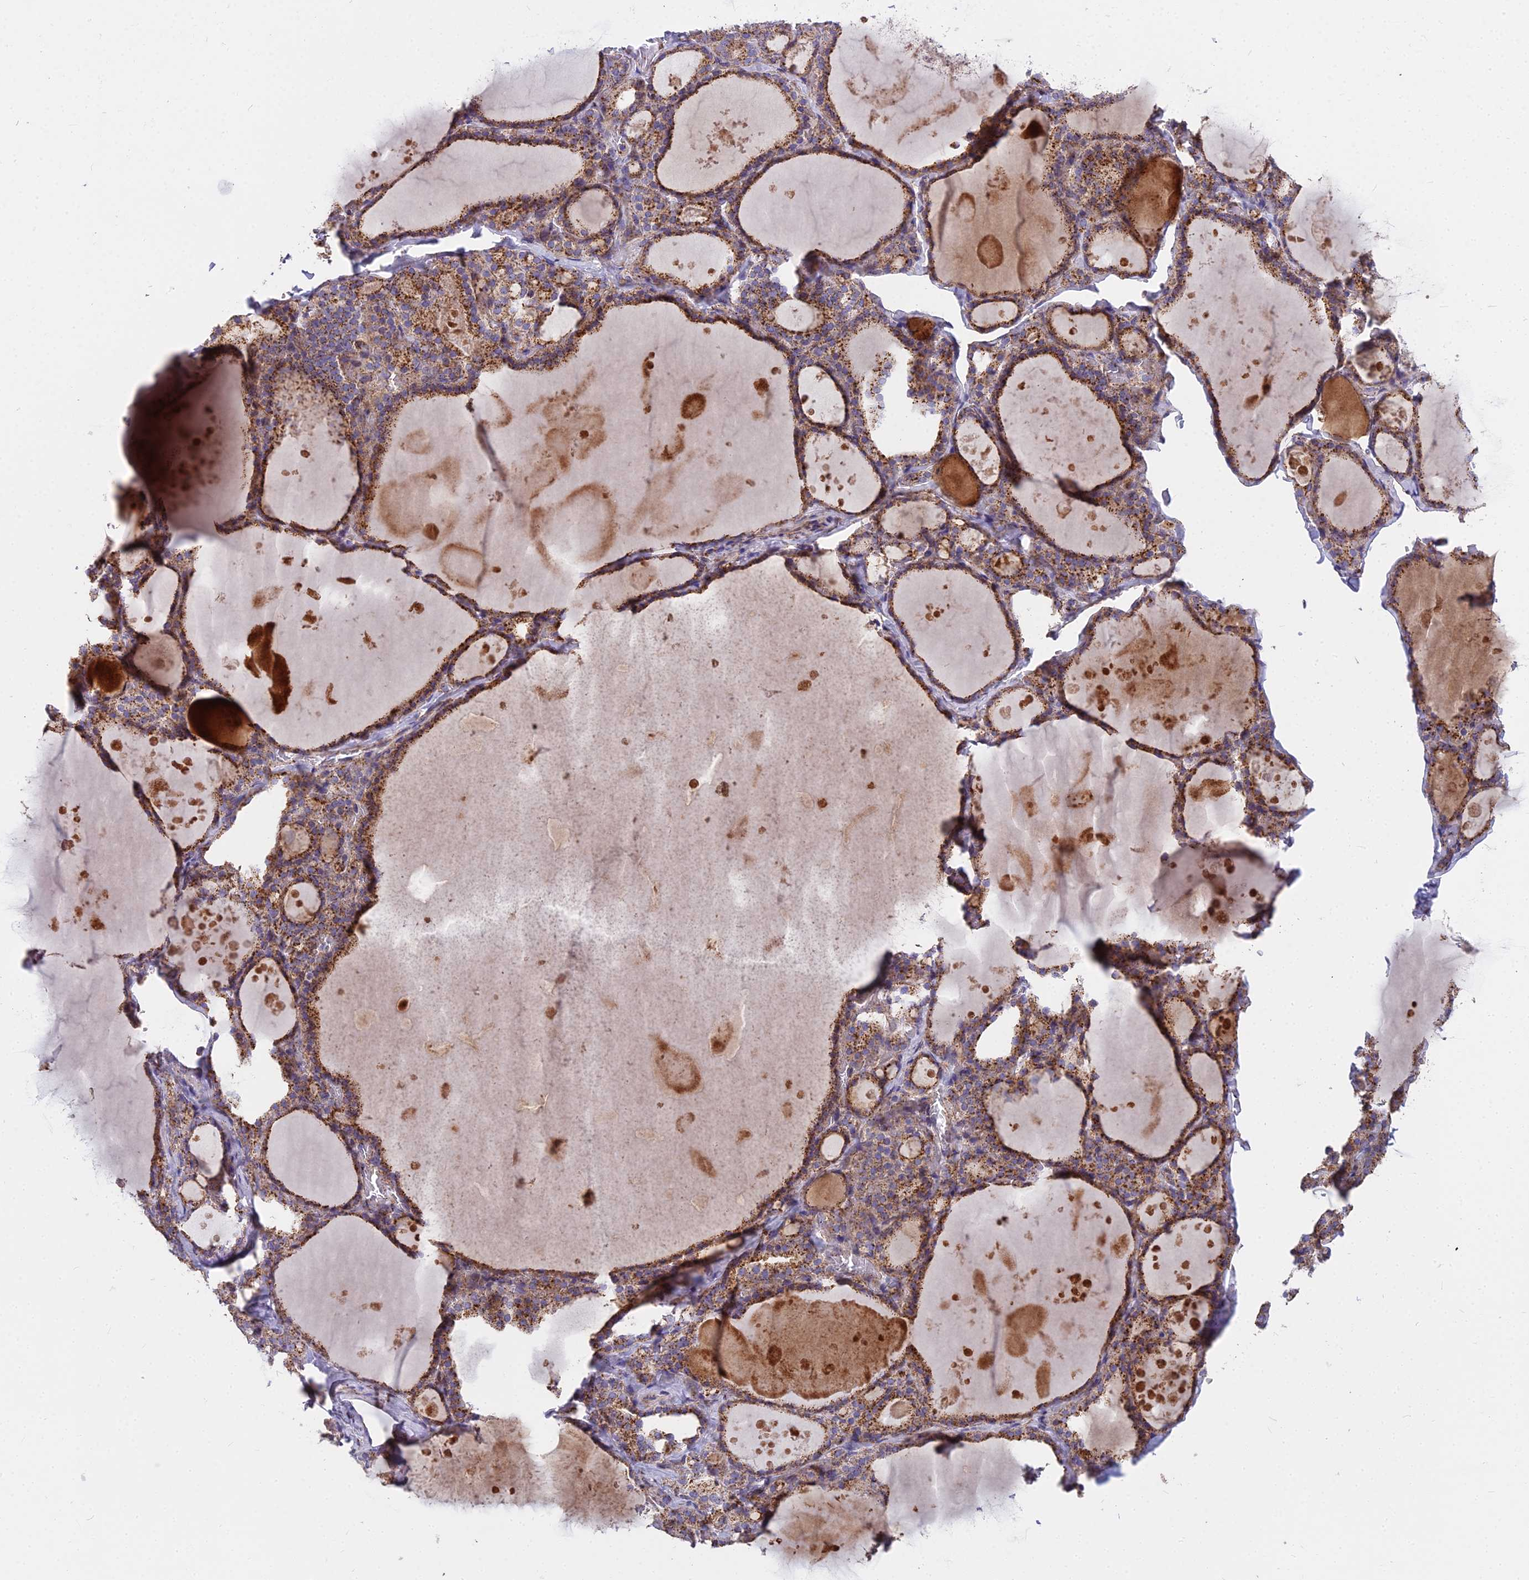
{"staining": {"intensity": "moderate", "quantity": ">75%", "location": "cytoplasmic/membranous"}, "tissue": "thyroid gland", "cell_type": "Glandular cells", "image_type": "normal", "snomed": [{"axis": "morphology", "description": "Normal tissue, NOS"}, {"axis": "topography", "description": "Thyroid gland"}], "caption": "An image showing moderate cytoplasmic/membranous expression in approximately >75% of glandular cells in normal thyroid gland, as visualized by brown immunohistochemical staining.", "gene": "FRMPD1", "patient": {"sex": "male", "age": 56}}